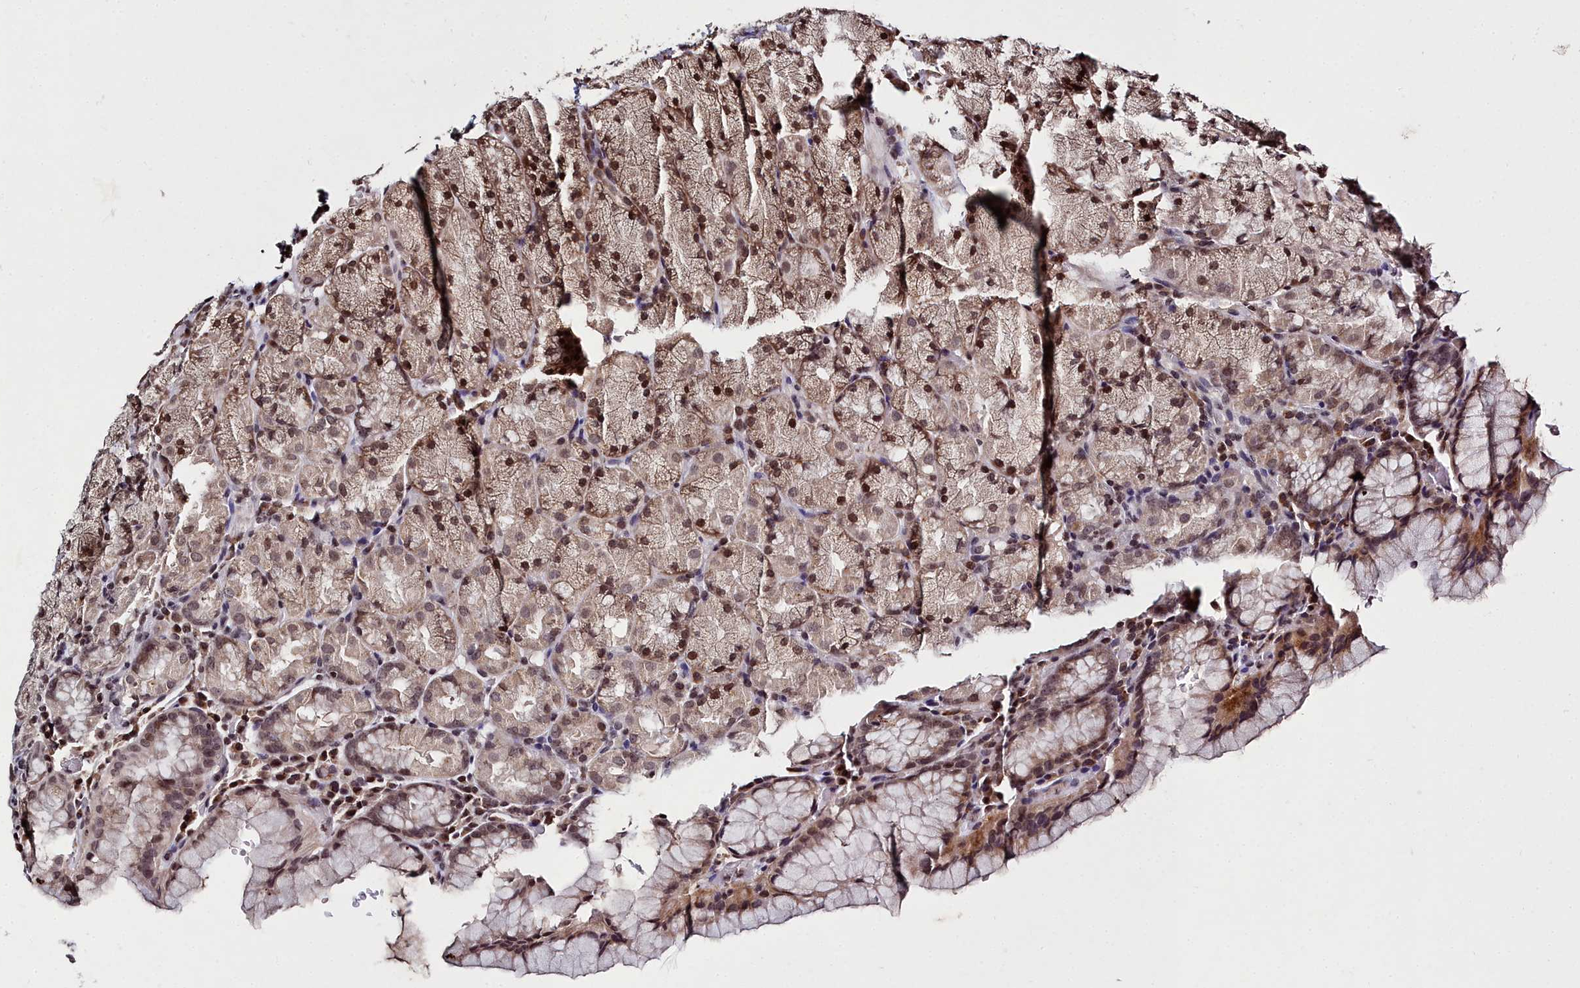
{"staining": {"intensity": "moderate", "quantity": ">75%", "location": "cytoplasmic/membranous"}, "tissue": "stomach", "cell_type": "Glandular cells", "image_type": "normal", "snomed": [{"axis": "morphology", "description": "Normal tissue, NOS"}, {"axis": "topography", "description": "Stomach, upper"}, {"axis": "topography", "description": "Stomach, lower"}], "caption": "Moderate cytoplasmic/membranous positivity for a protein is seen in about >75% of glandular cells of unremarkable stomach using immunohistochemistry.", "gene": "FZD4", "patient": {"sex": "male", "age": 80}}